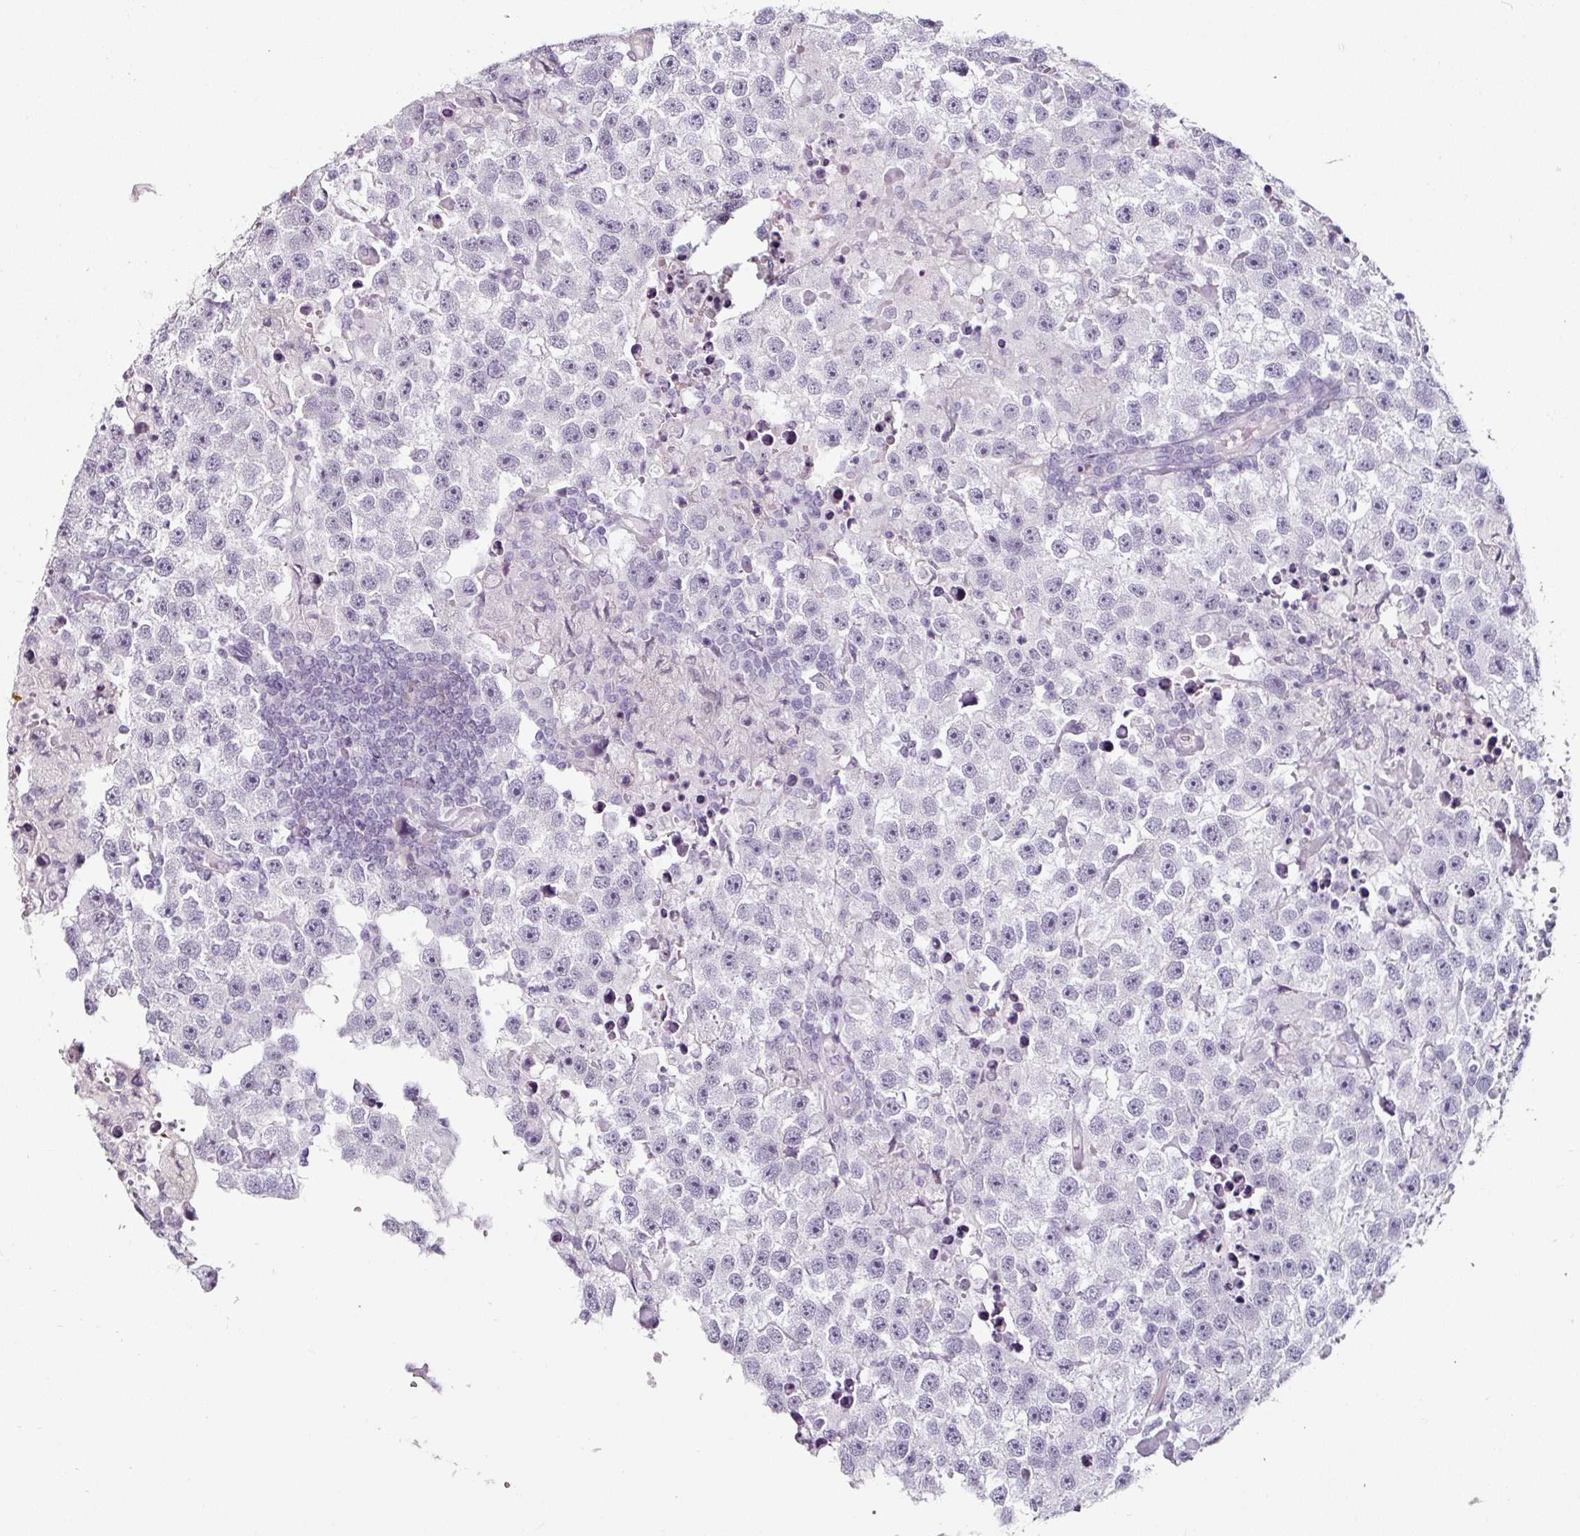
{"staining": {"intensity": "negative", "quantity": "none", "location": "none"}, "tissue": "testis cancer", "cell_type": "Tumor cells", "image_type": "cancer", "snomed": [{"axis": "morphology", "description": "Carcinoma, Embryonal, NOS"}, {"axis": "topography", "description": "Testis"}], "caption": "Image shows no significant protein positivity in tumor cells of testis cancer (embryonal carcinoma).", "gene": "CAP2", "patient": {"sex": "male", "age": 83}}